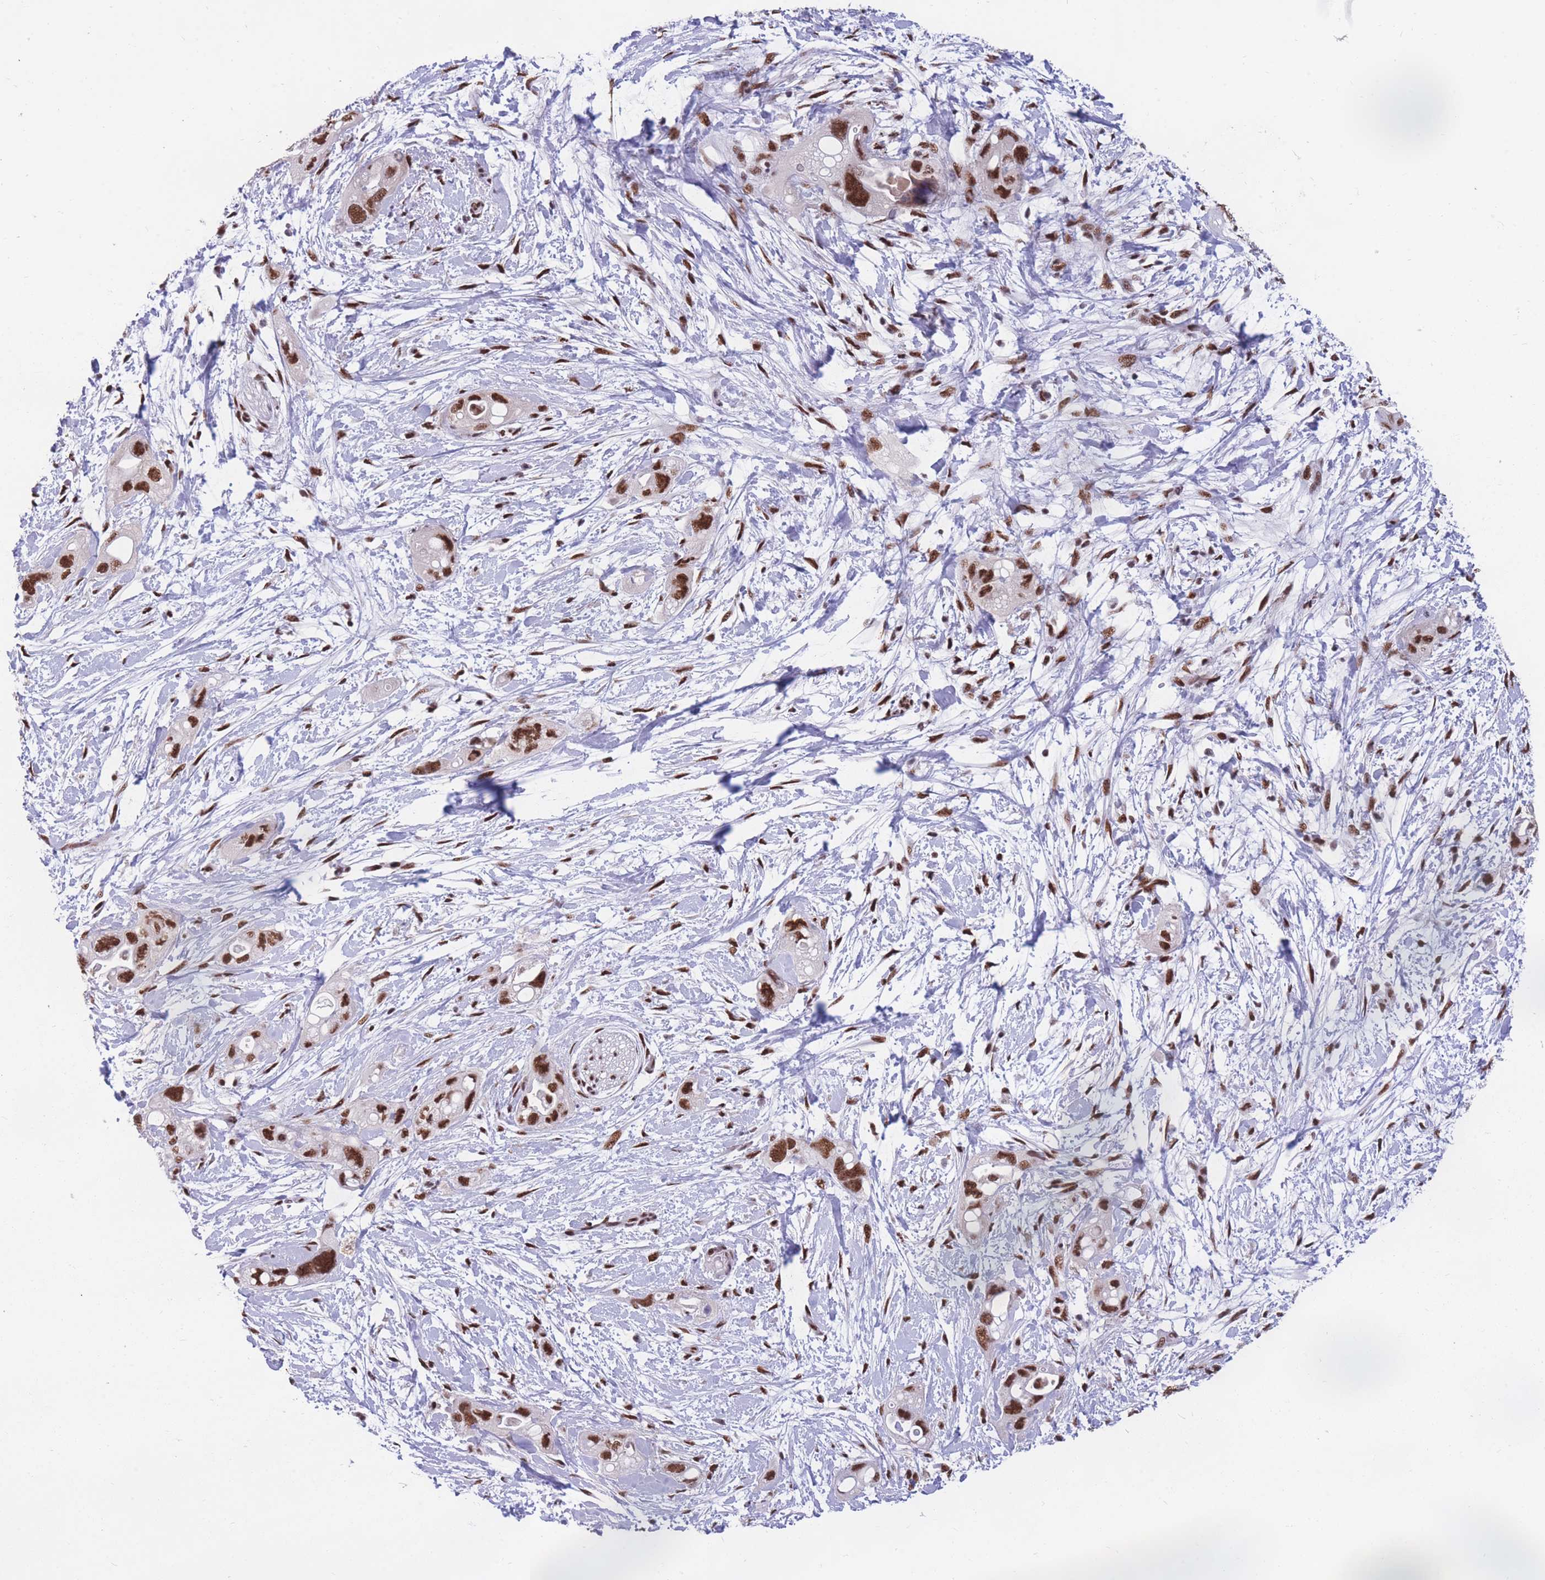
{"staining": {"intensity": "strong", "quantity": ">75%", "location": "nuclear"}, "tissue": "pancreatic cancer", "cell_type": "Tumor cells", "image_type": "cancer", "snomed": [{"axis": "morphology", "description": "Adenocarcinoma, NOS"}, {"axis": "topography", "description": "Pancreas"}], "caption": "Strong nuclear protein expression is appreciated in approximately >75% of tumor cells in adenocarcinoma (pancreatic).", "gene": "PRPF19", "patient": {"sex": "female", "age": 72}}